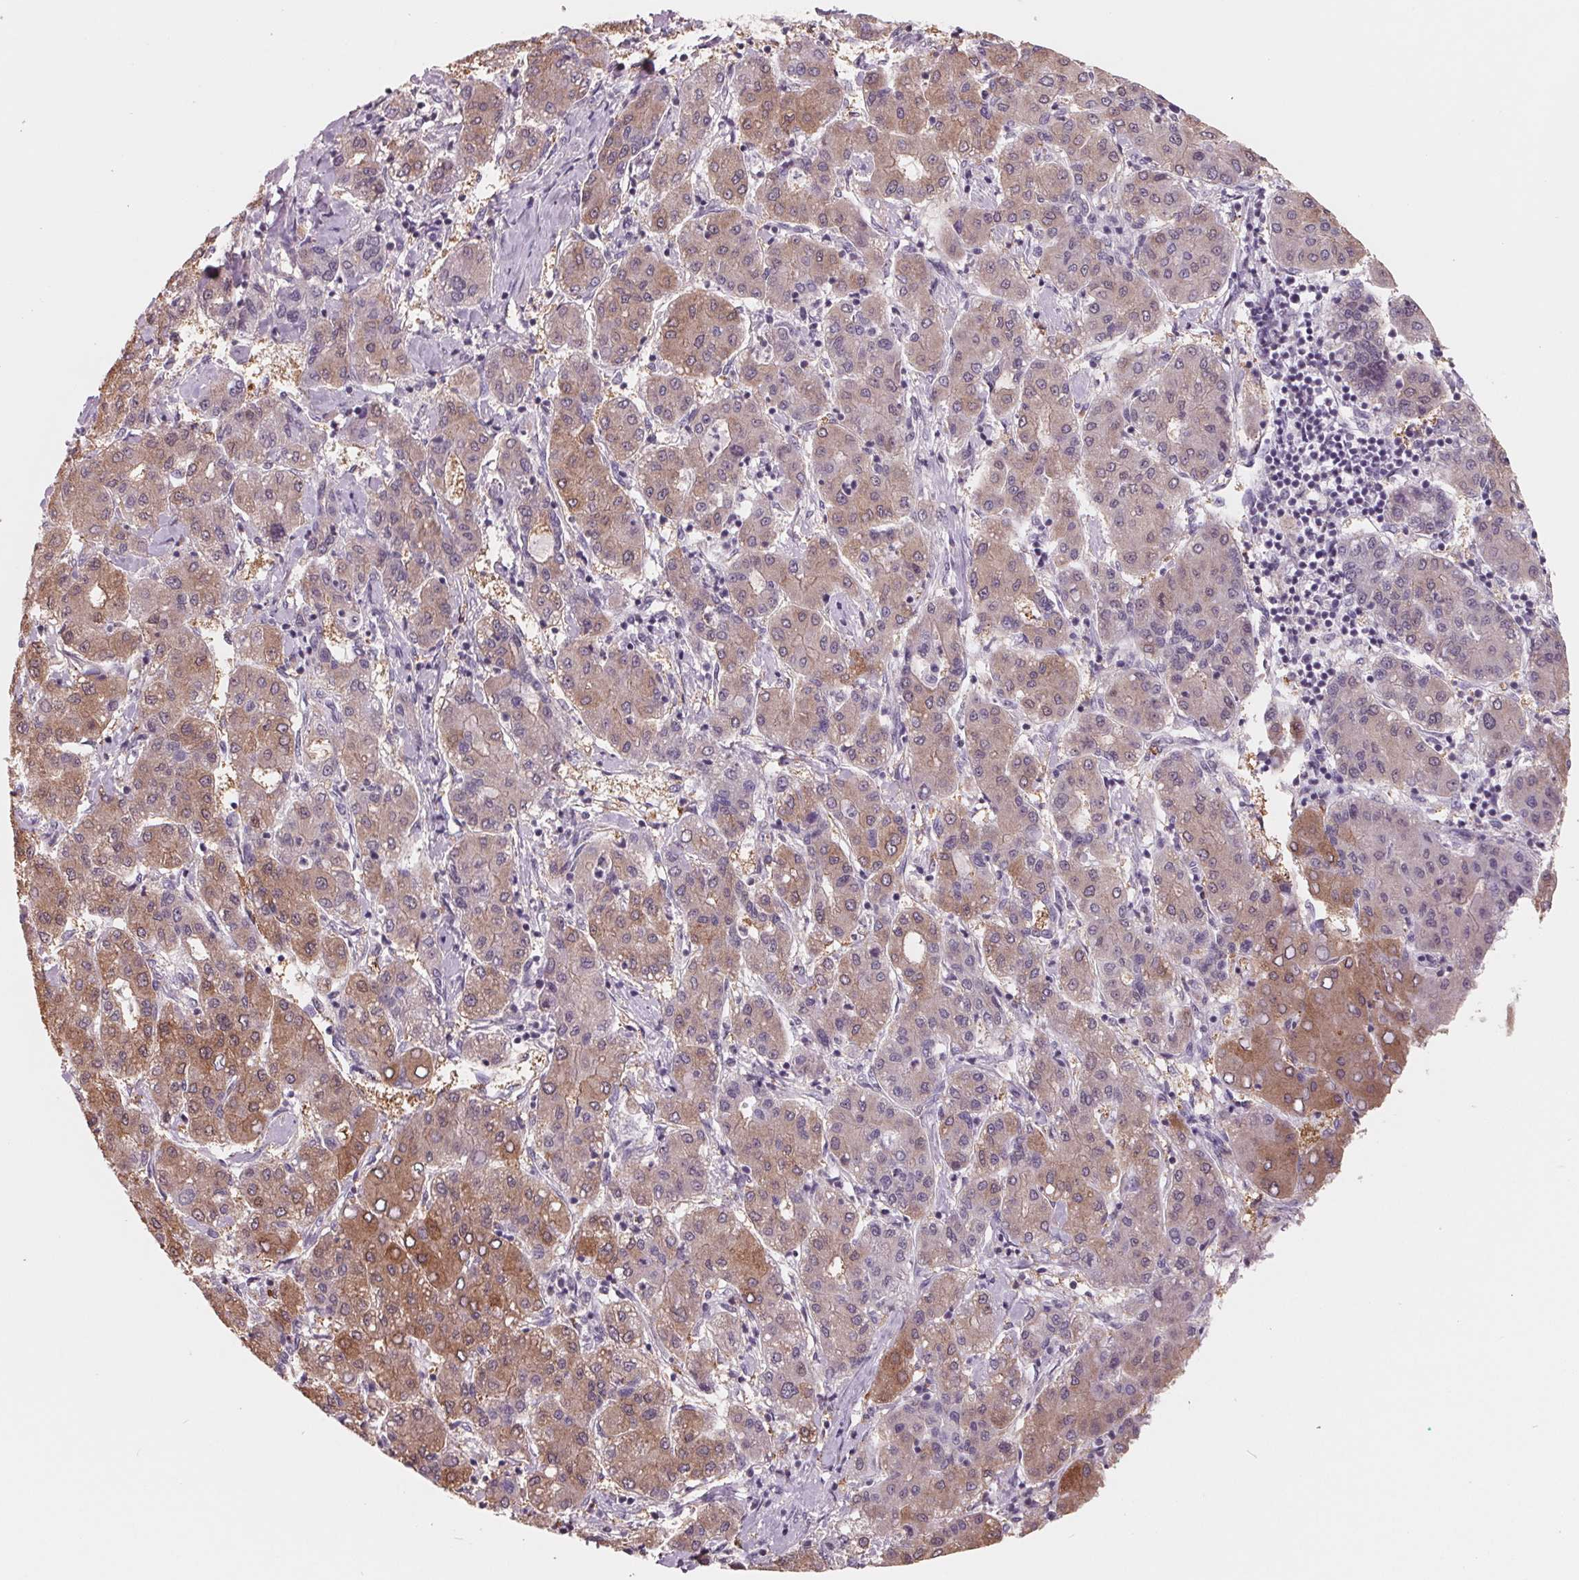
{"staining": {"intensity": "weak", "quantity": "25%-75%", "location": "cytoplasmic/membranous"}, "tissue": "liver cancer", "cell_type": "Tumor cells", "image_type": "cancer", "snomed": [{"axis": "morphology", "description": "Carcinoma, Hepatocellular, NOS"}, {"axis": "topography", "description": "Liver"}], "caption": "Brown immunohistochemical staining in human liver hepatocellular carcinoma displays weak cytoplasmic/membranous staining in about 25%-75% of tumor cells.", "gene": "FTCD", "patient": {"sex": "male", "age": 65}}